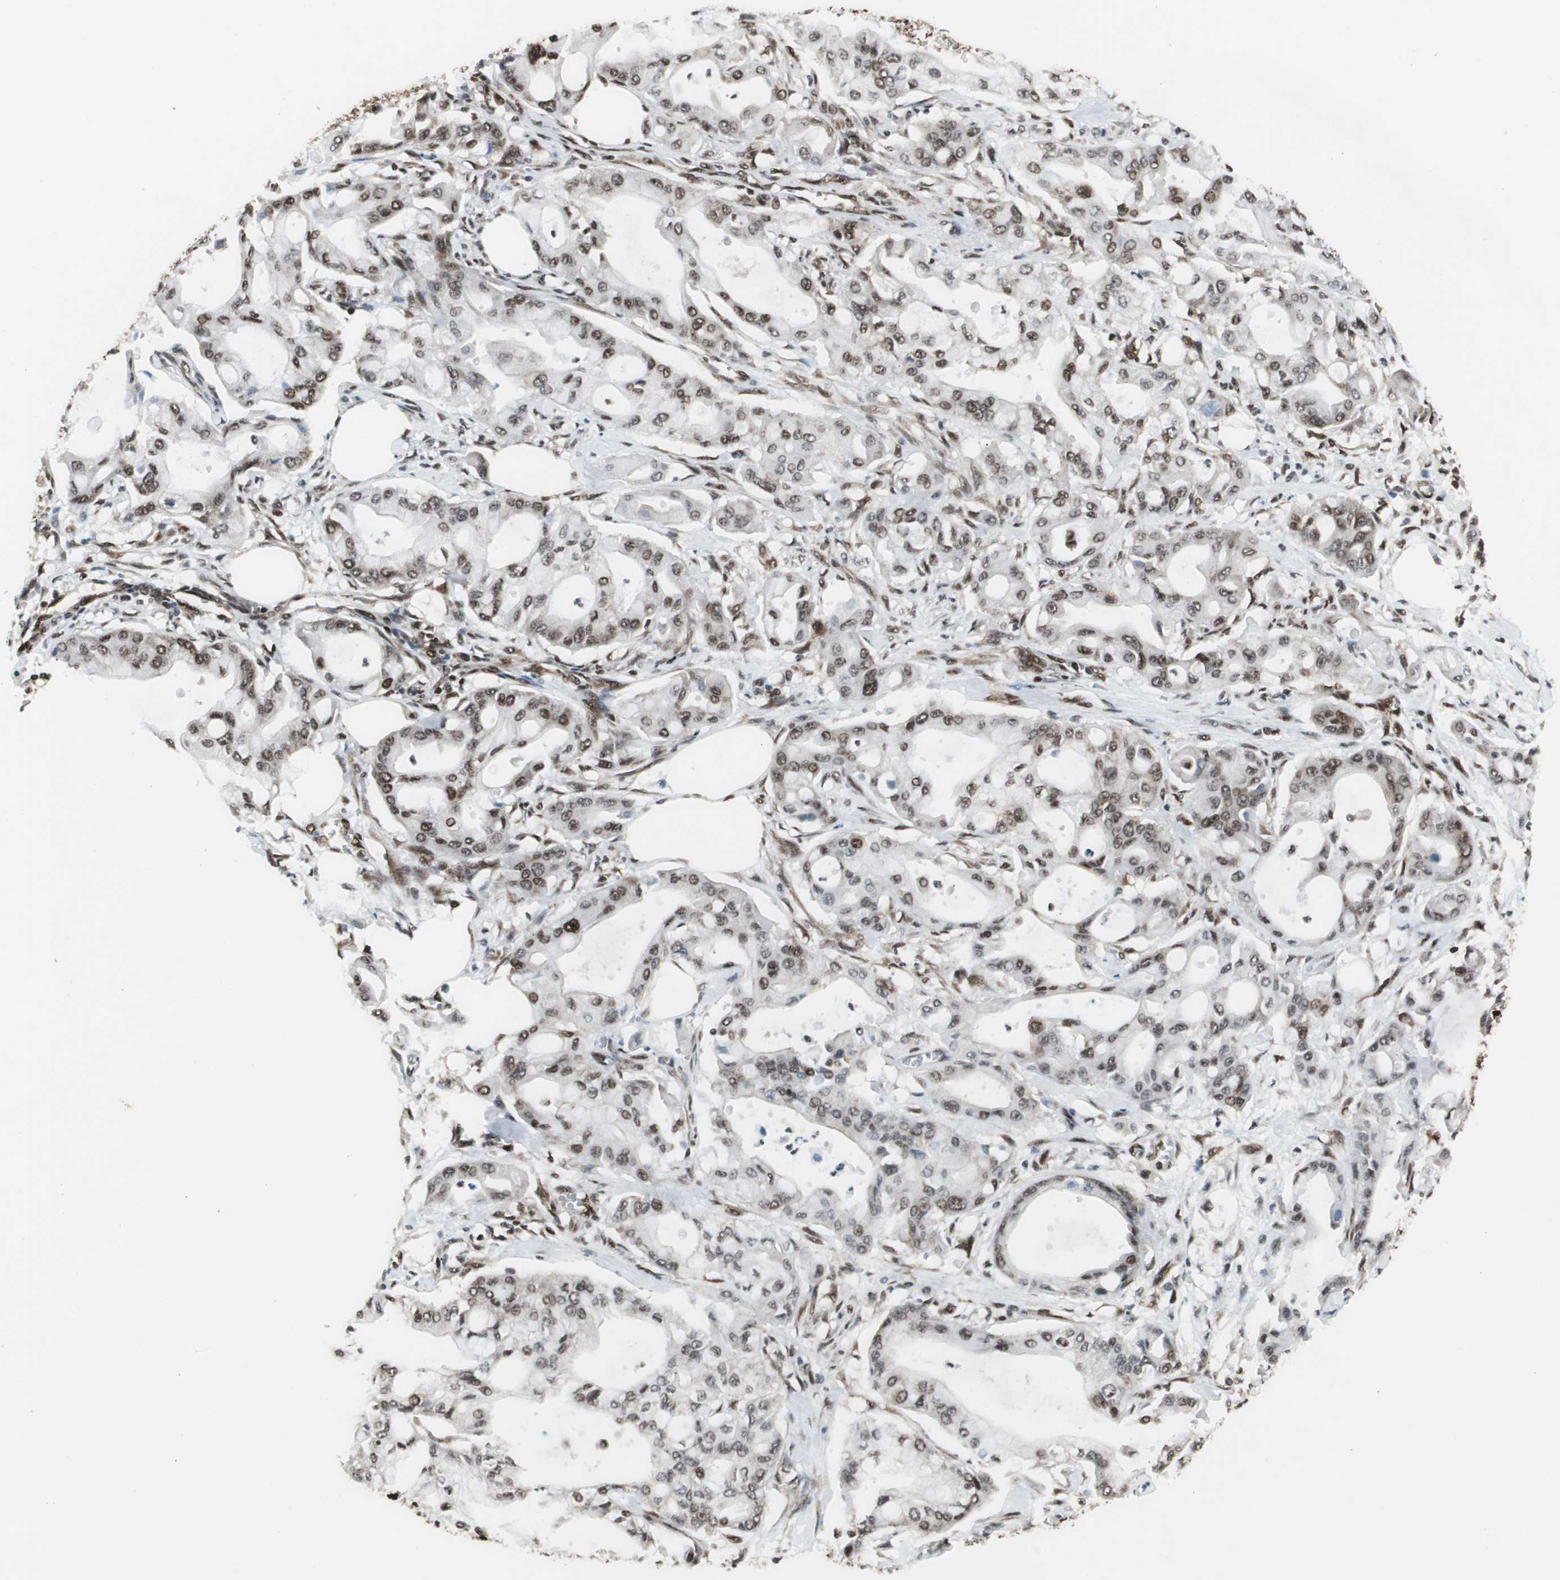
{"staining": {"intensity": "moderate", "quantity": "25%-75%", "location": "nuclear"}, "tissue": "pancreatic cancer", "cell_type": "Tumor cells", "image_type": "cancer", "snomed": [{"axis": "morphology", "description": "Adenocarcinoma, NOS"}, {"axis": "morphology", "description": "Adenocarcinoma, metastatic, NOS"}, {"axis": "topography", "description": "Lymph node"}, {"axis": "topography", "description": "Pancreas"}, {"axis": "topography", "description": "Duodenum"}], "caption": "IHC micrograph of neoplastic tissue: human adenocarcinoma (pancreatic) stained using IHC reveals medium levels of moderate protein expression localized specifically in the nuclear of tumor cells, appearing as a nuclear brown color.", "gene": "EWSR1", "patient": {"sex": "female", "age": 64}}